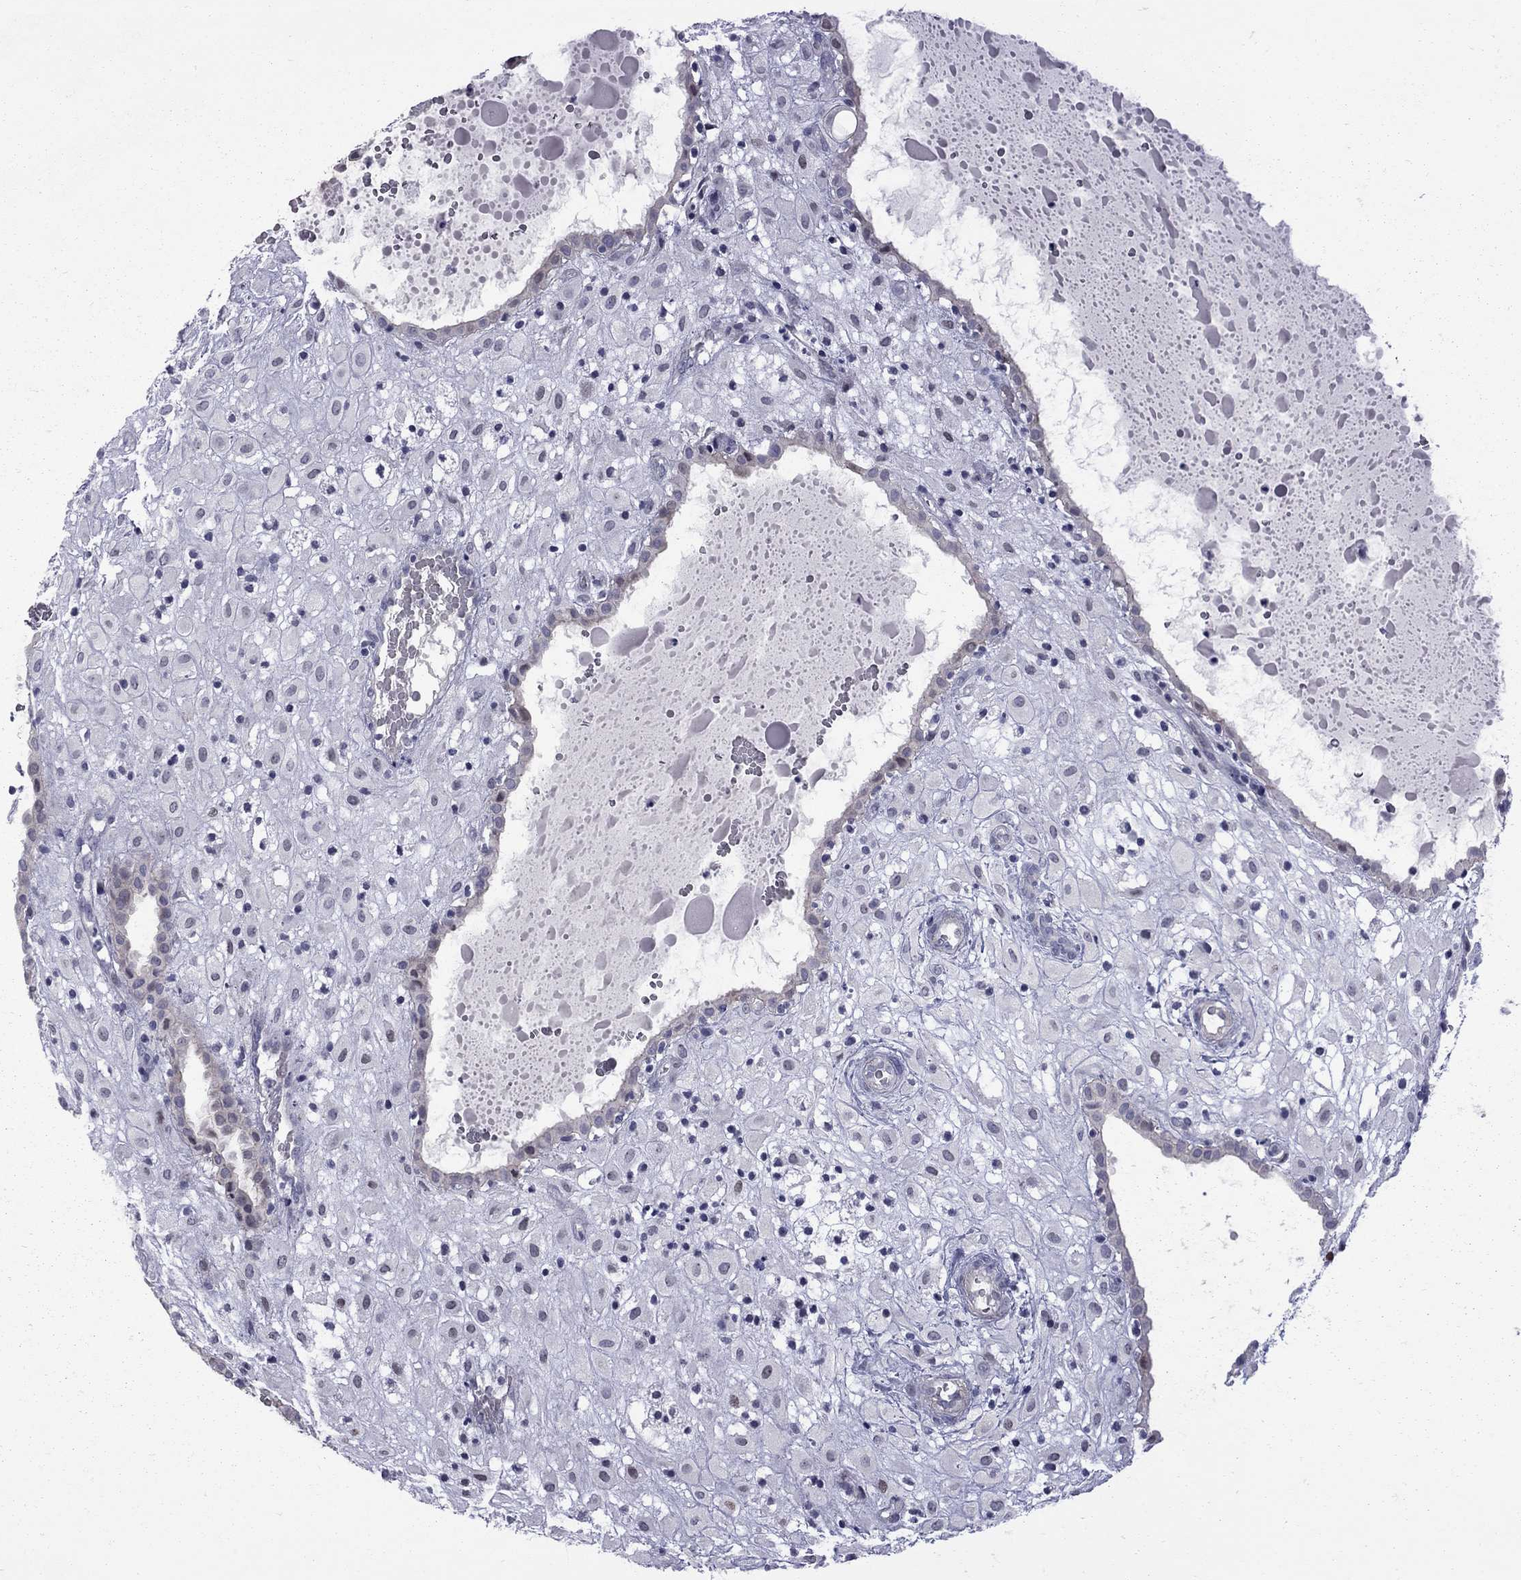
{"staining": {"intensity": "negative", "quantity": "none", "location": "none"}, "tissue": "placenta", "cell_type": "Decidual cells", "image_type": "normal", "snomed": [{"axis": "morphology", "description": "Normal tissue, NOS"}, {"axis": "topography", "description": "Placenta"}], "caption": "DAB immunohistochemical staining of normal human placenta demonstrates no significant staining in decidual cells.", "gene": "NRARP", "patient": {"sex": "female", "age": 24}}